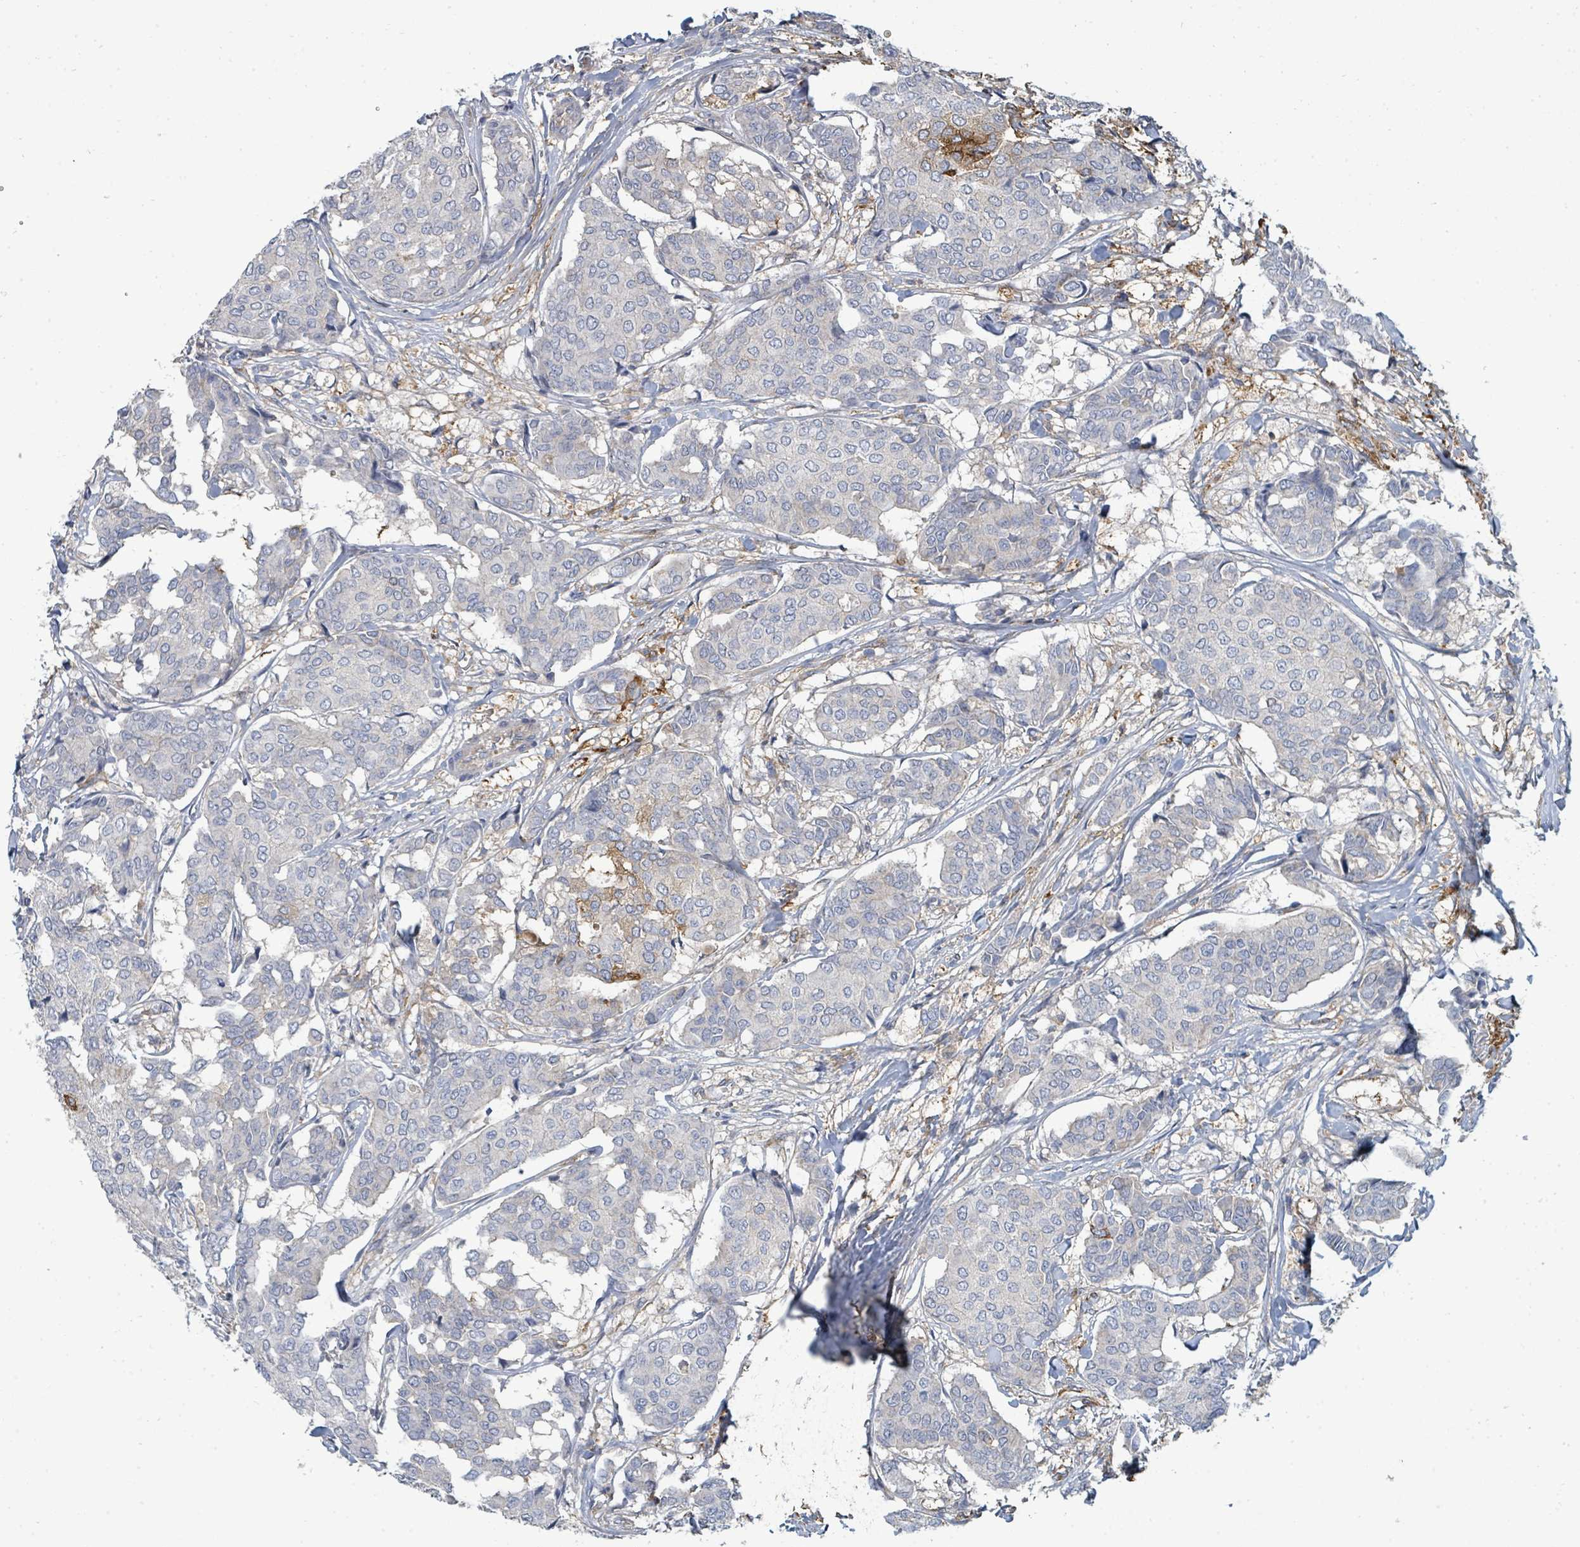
{"staining": {"intensity": "negative", "quantity": "none", "location": "none"}, "tissue": "breast cancer", "cell_type": "Tumor cells", "image_type": "cancer", "snomed": [{"axis": "morphology", "description": "Duct carcinoma"}, {"axis": "topography", "description": "Breast"}], "caption": "This is a micrograph of IHC staining of breast cancer, which shows no expression in tumor cells.", "gene": "IFIT1", "patient": {"sex": "female", "age": 75}}